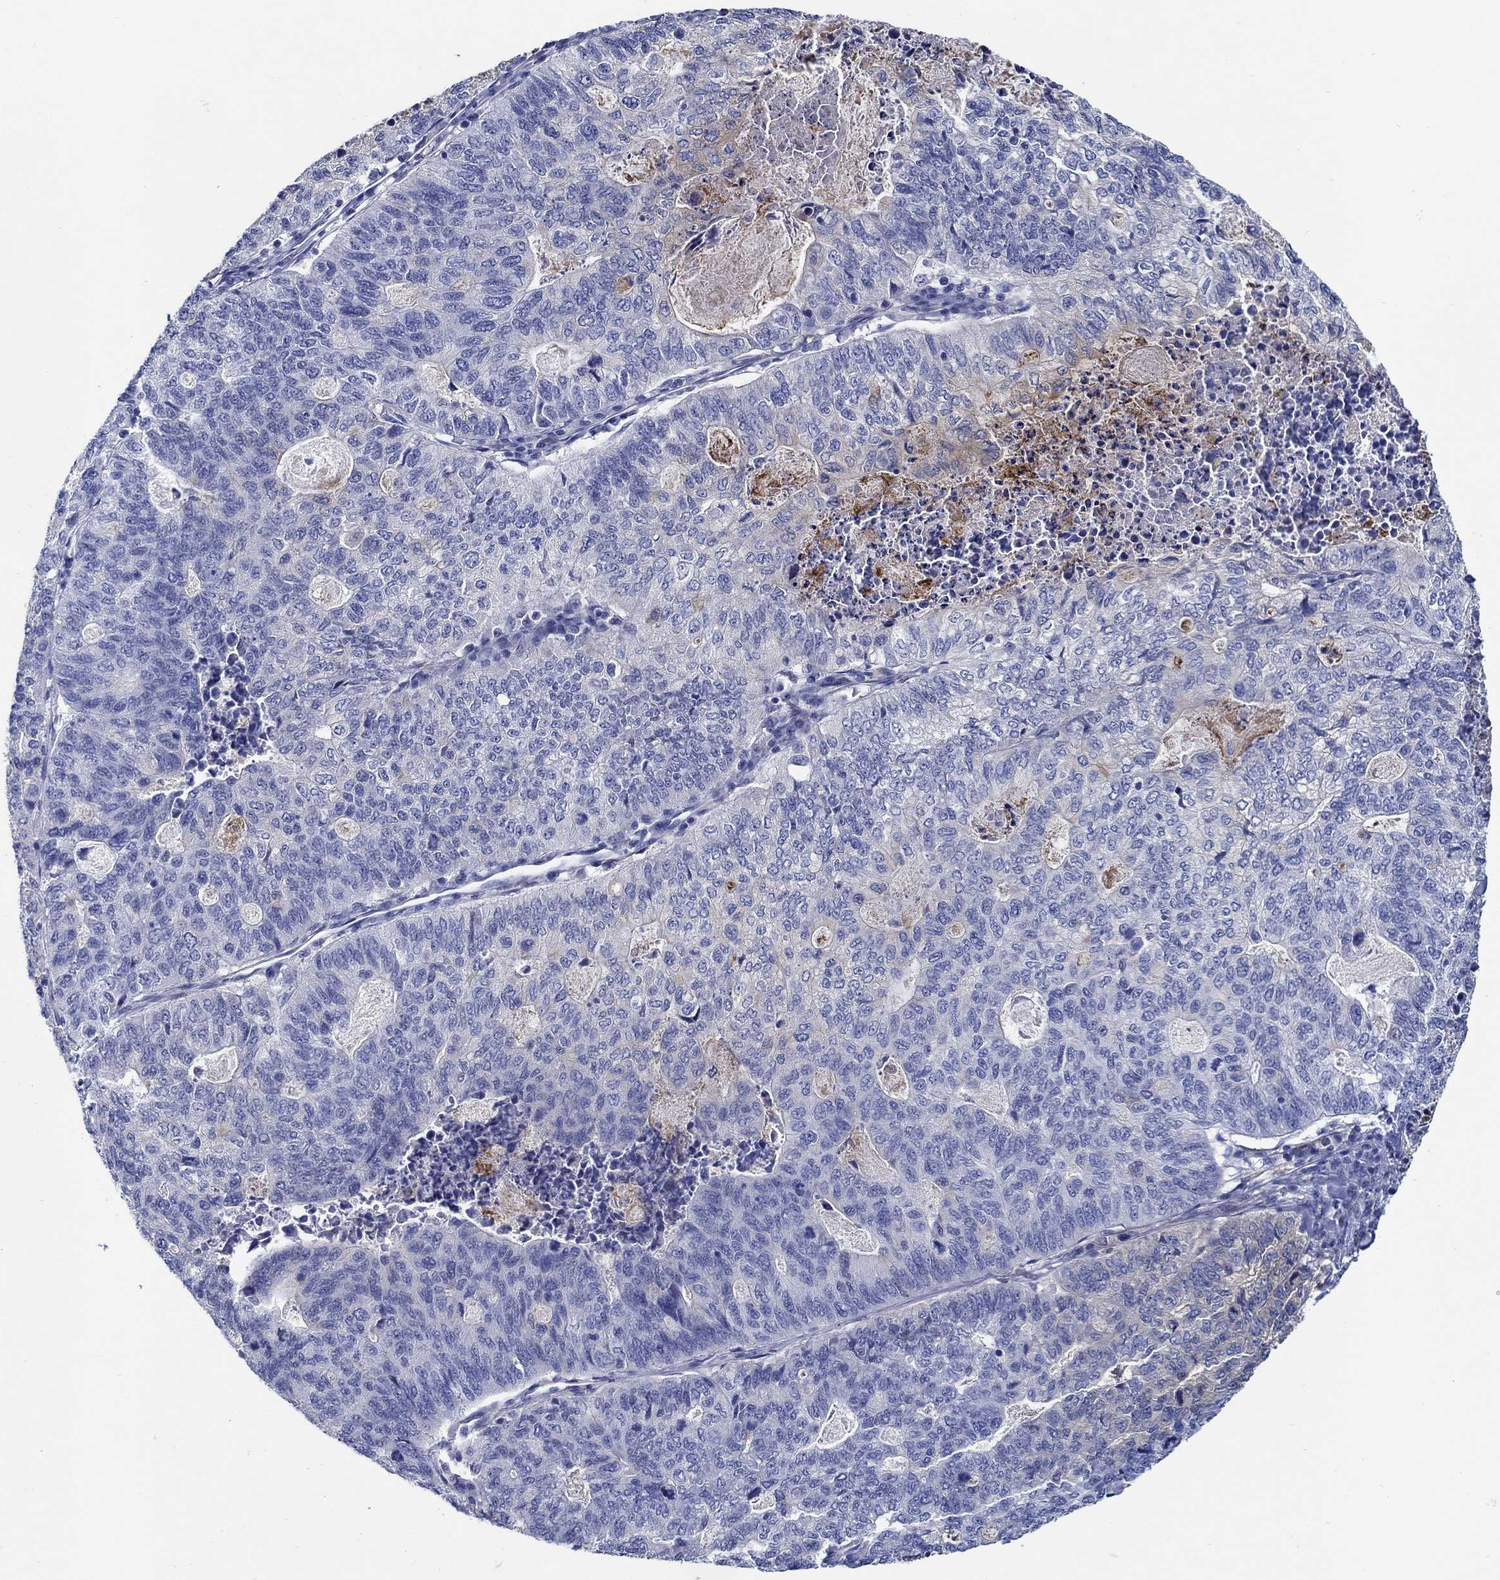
{"staining": {"intensity": "weak", "quantity": "<25%", "location": "cytoplasmic/membranous"}, "tissue": "stomach cancer", "cell_type": "Tumor cells", "image_type": "cancer", "snomed": [{"axis": "morphology", "description": "Adenocarcinoma, NOS"}, {"axis": "topography", "description": "Stomach, upper"}], "caption": "Immunohistochemistry micrograph of neoplastic tissue: adenocarcinoma (stomach) stained with DAB (3,3'-diaminobenzidine) shows no significant protein expression in tumor cells.", "gene": "MC2R", "patient": {"sex": "female", "age": 67}}